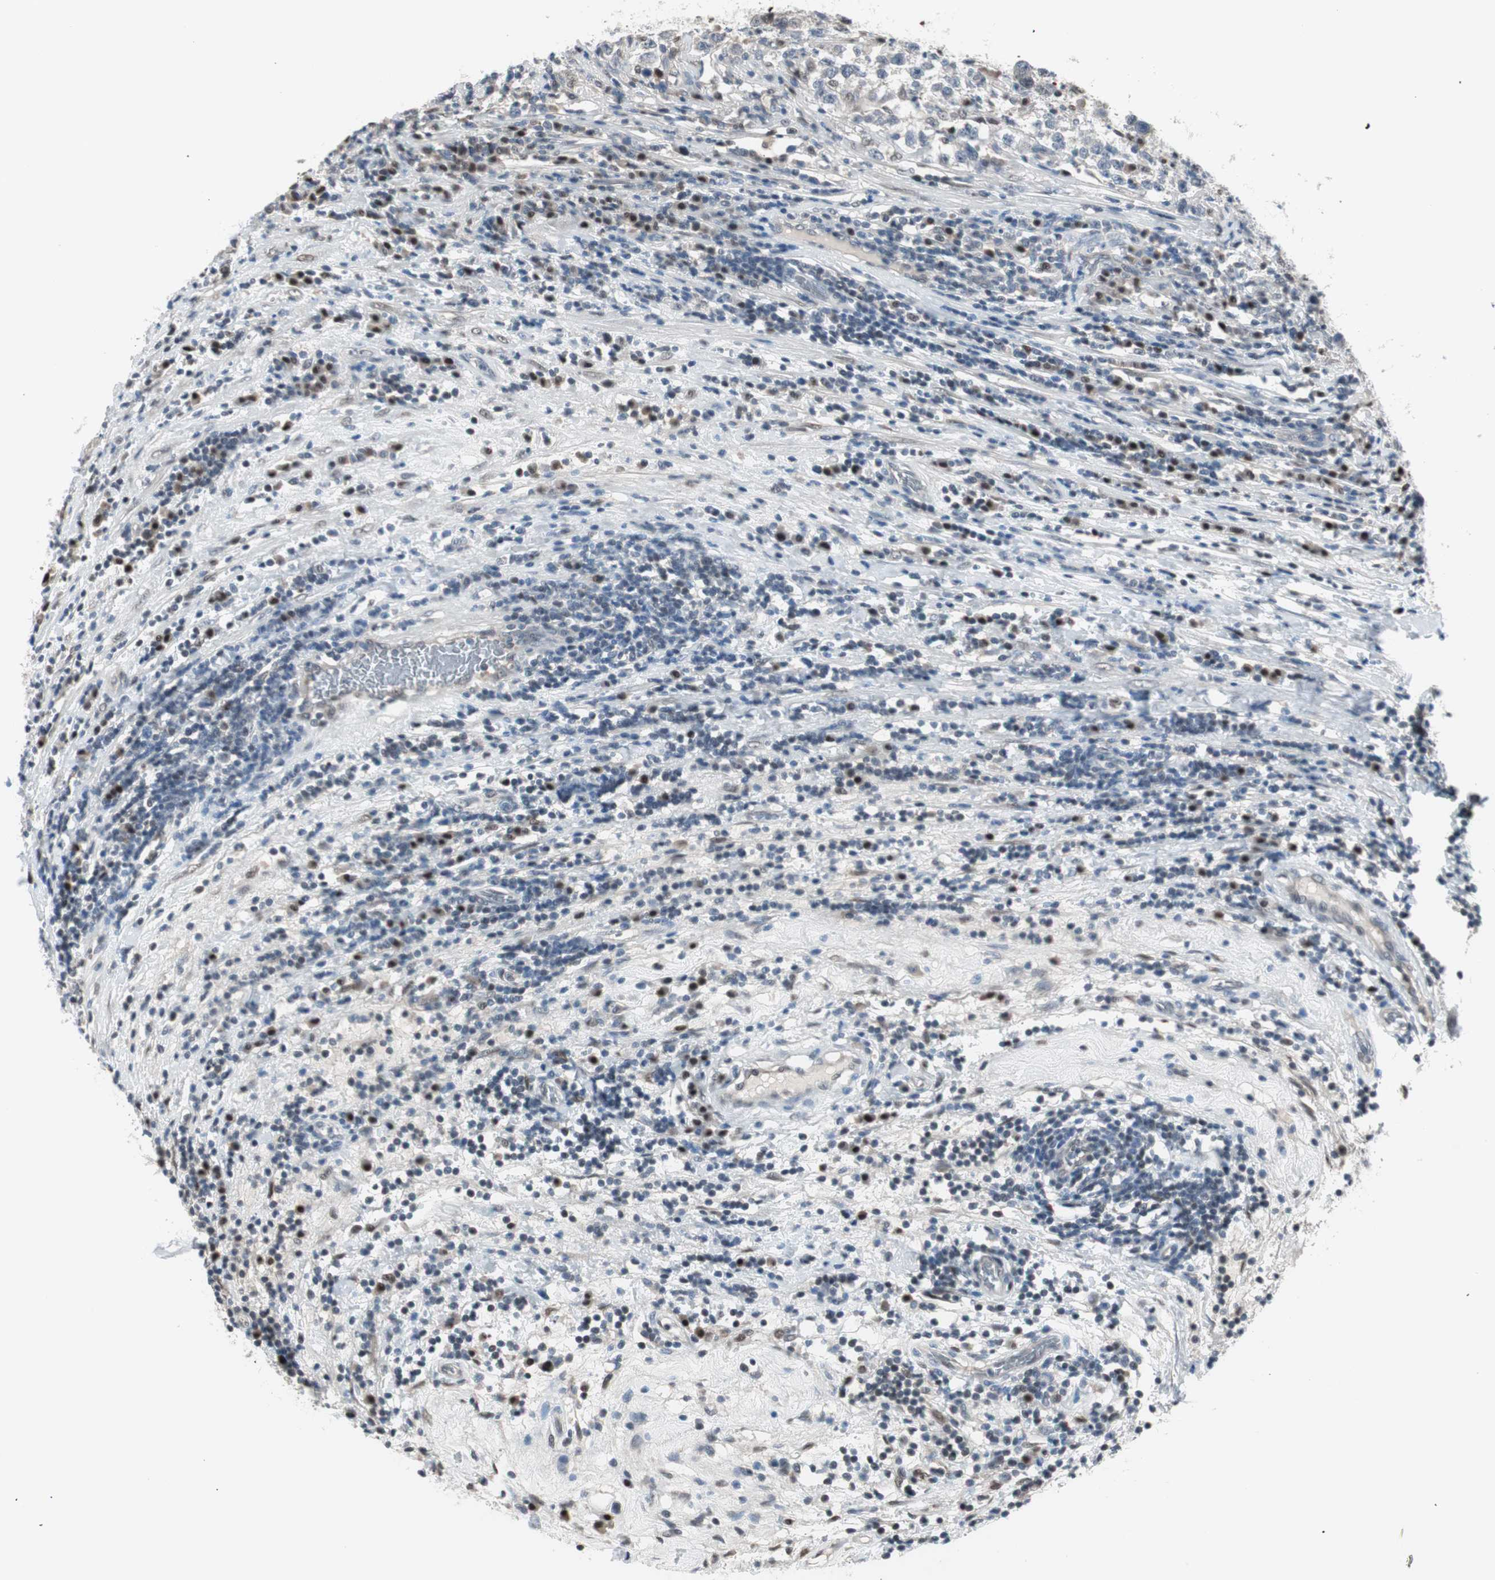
{"staining": {"intensity": "negative", "quantity": "none", "location": "none"}, "tissue": "testis cancer", "cell_type": "Tumor cells", "image_type": "cancer", "snomed": [{"axis": "morphology", "description": "Seminoma, NOS"}, {"axis": "topography", "description": "Testis"}], "caption": "This histopathology image is of seminoma (testis) stained with immunohistochemistry (IHC) to label a protein in brown with the nuclei are counter-stained blue. There is no staining in tumor cells. The staining is performed using DAB brown chromogen with nuclei counter-stained in using hematoxylin.", "gene": "LONP2", "patient": {"sex": "male", "age": 43}}